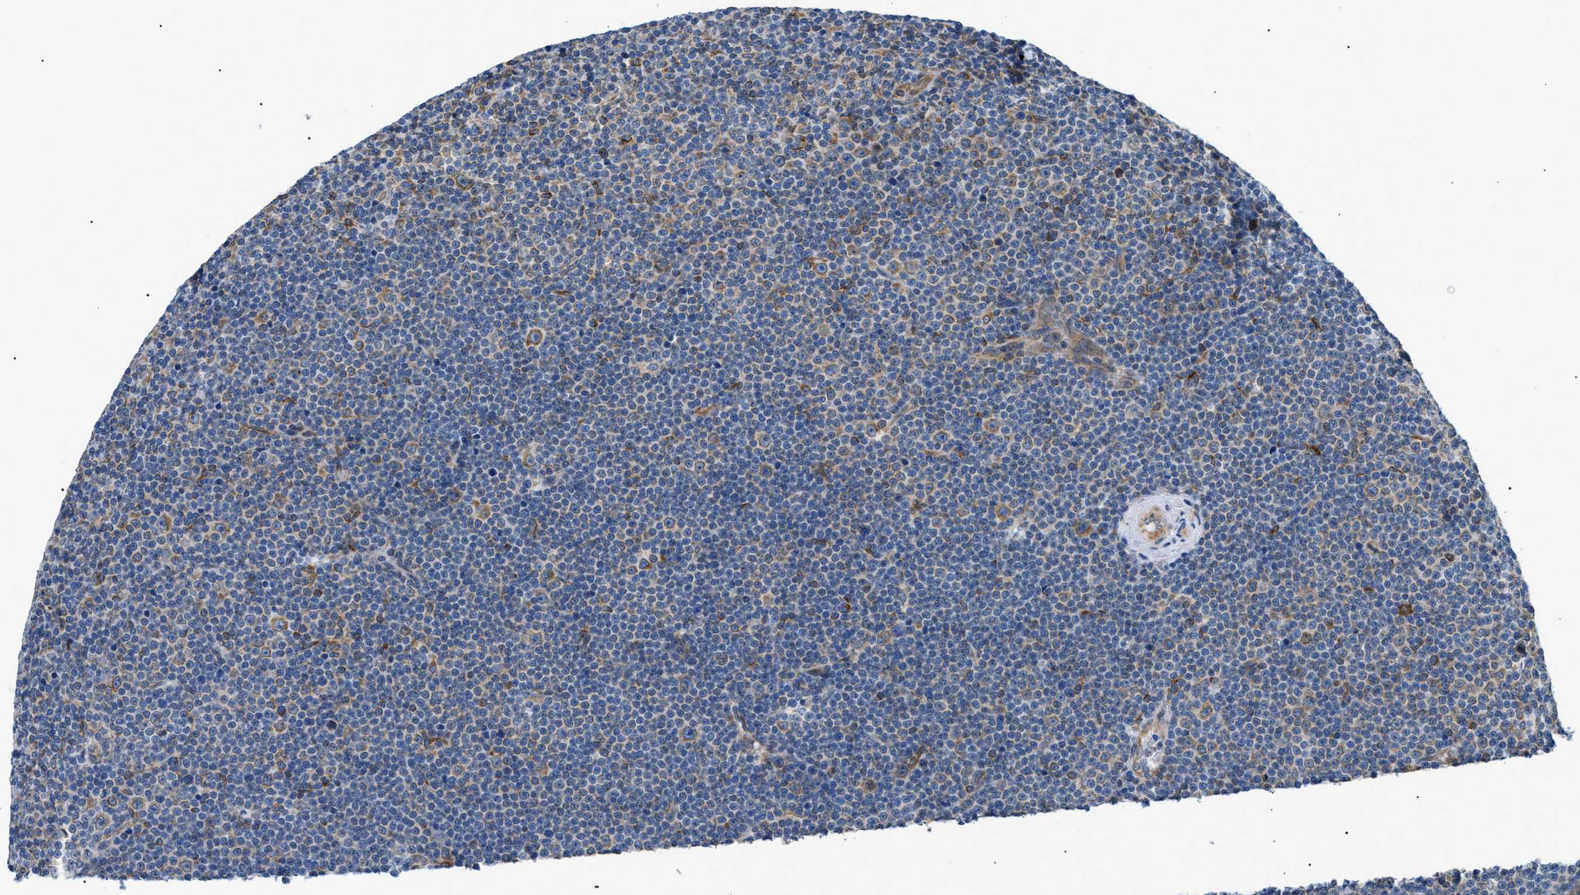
{"staining": {"intensity": "moderate", "quantity": "<25%", "location": "cytoplasmic/membranous"}, "tissue": "lymphoma", "cell_type": "Tumor cells", "image_type": "cancer", "snomed": [{"axis": "morphology", "description": "Malignant lymphoma, non-Hodgkin's type, Low grade"}, {"axis": "topography", "description": "Lymph node"}], "caption": "This image shows lymphoma stained with IHC to label a protein in brown. The cytoplasmic/membranous of tumor cells show moderate positivity for the protein. Nuclei are counter-stained blue.", "gene": "DERL1", "patient": {"sex": "female", "age": 67}}